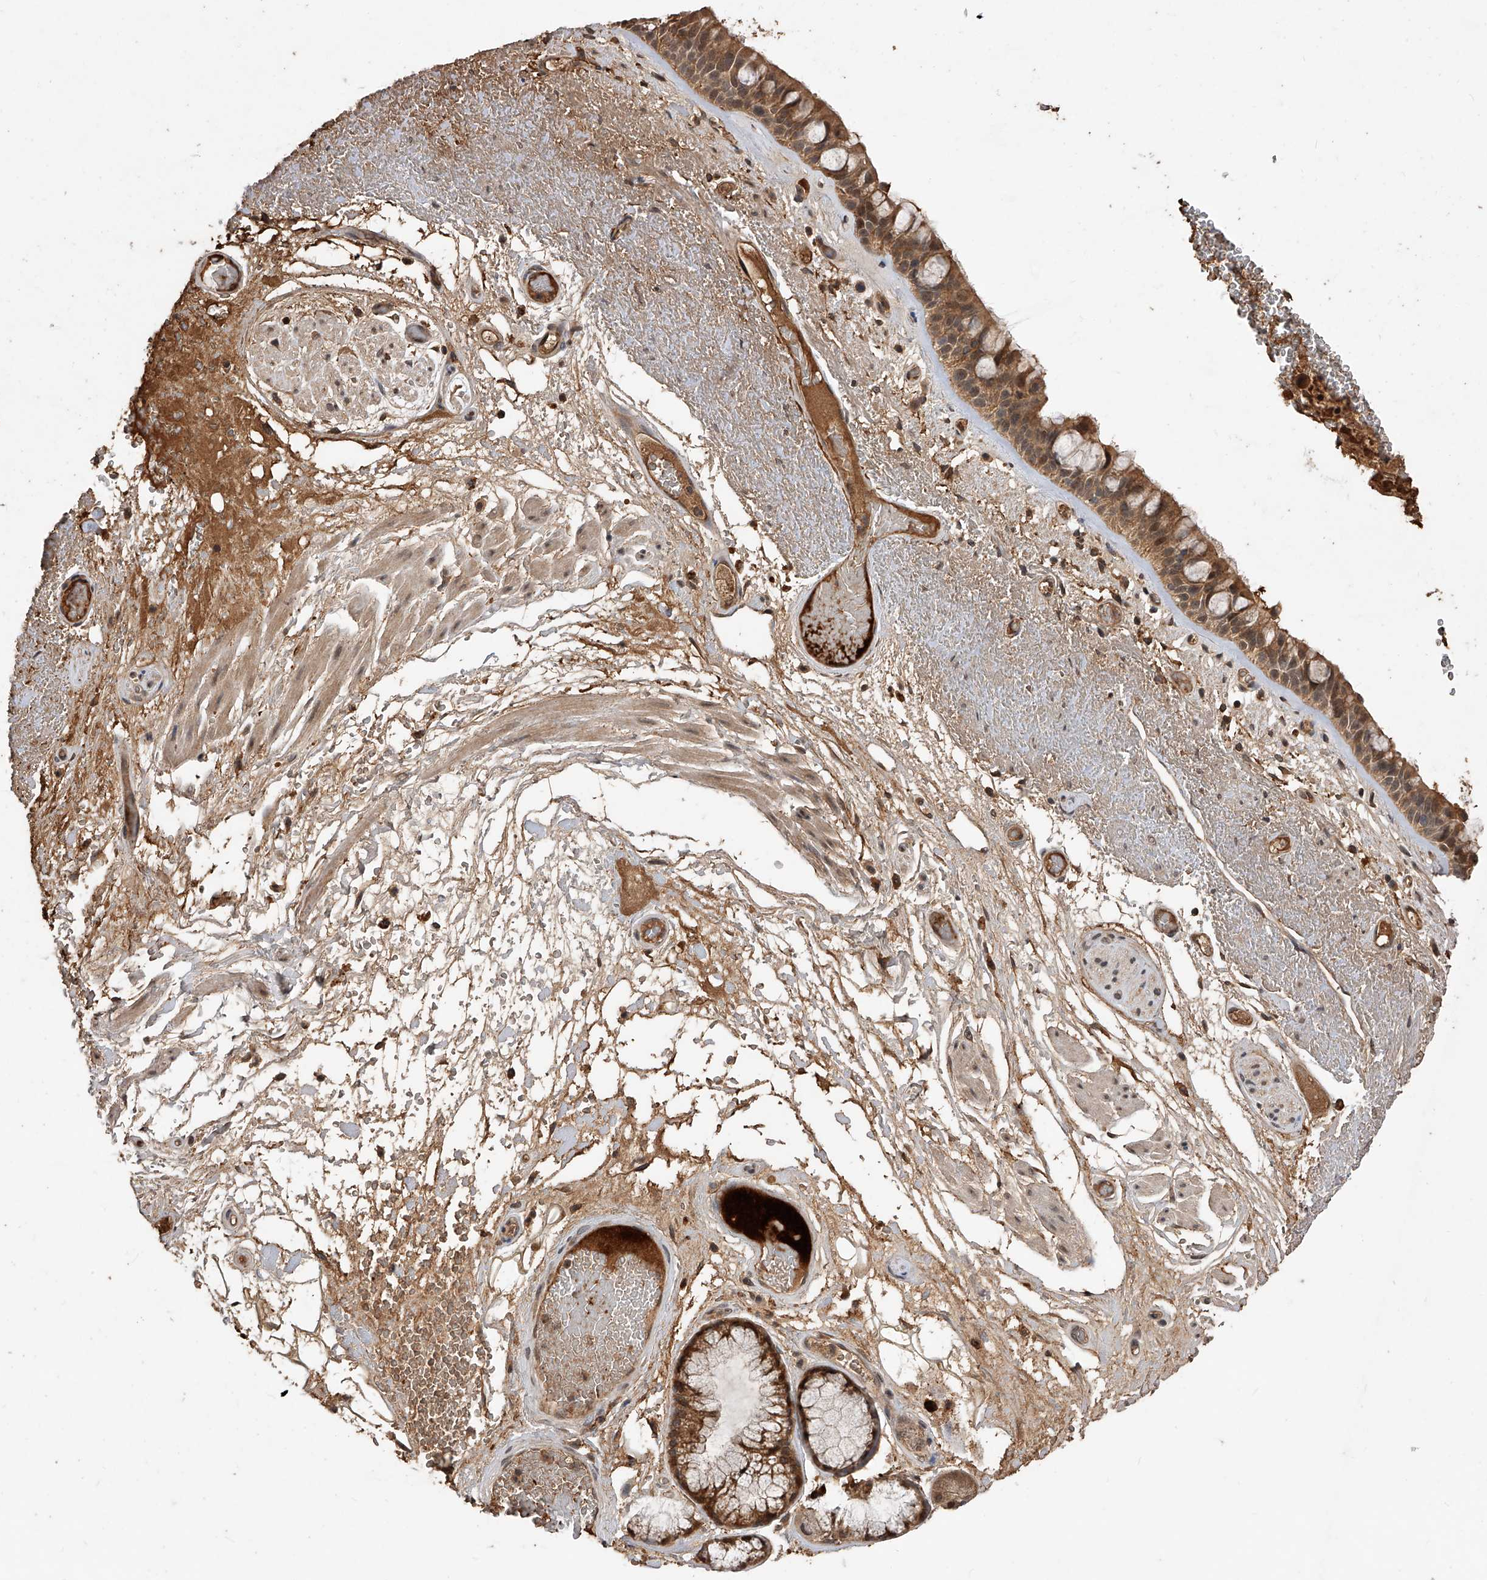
{"staining": {"intensity": "moderate", "quantity": ">75%", "location": "cytoplasmic/membranous"}, "tissue": "bronchus", "cell_type": "Respiratory epithelial cells", "image_type": "normal", "snomed": [{"axis": "morphology", "description": "Normal tissue, NOS"}, {"axis": "morphology", "description": "Squamous cell carcinoma, NOS"}, {"axis": "topography", "description": "Lymph node"}, {"axis": "topography", "description": "Bronchus"}, {"axis": "topography", "description": "Lung"}], "caption": "Immunohistochemistry (IHC) (DAB) staining of unremarkable human bronchus displays moderate cytoplasmic/membranous protein positivity in about >75% of respiratory epithelial cells.", "gene": "CFAP410", "patient": {"sex": "male", "age": 66}}